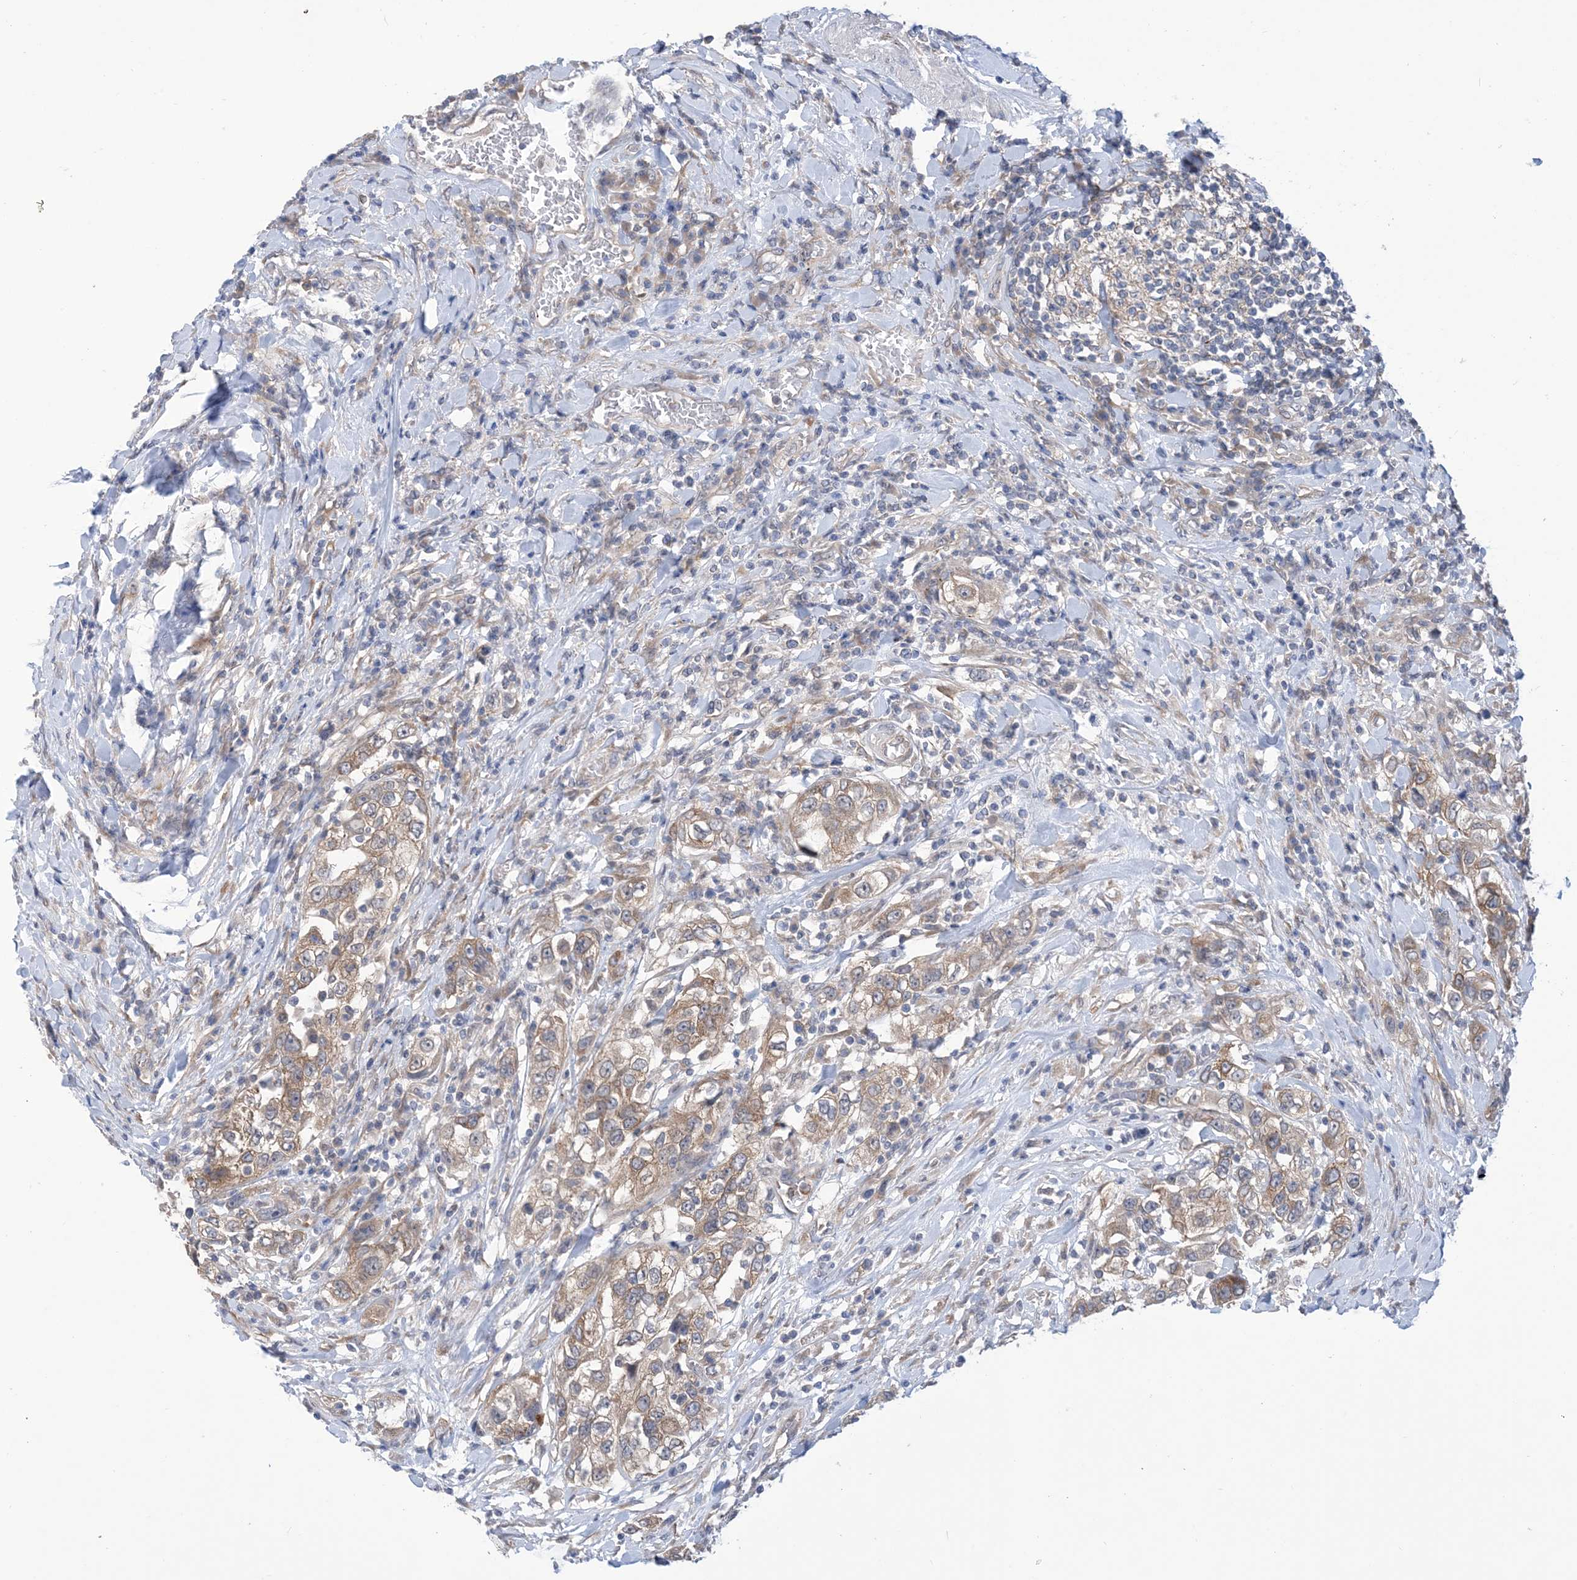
{"staining": {"intensity": "moderate", "quantity": ">75%", "location": "cytoplasmic/membranous"}, "tissue": "urothelial cancer", "cell_type": "Tumor cells", "image_type": "cancer", "snomed": [{"axis": "morphology", "description": "Urothelial carcinoma, High grade"}, {"axis": "topography", "description": "Urinary bladder"}], "caption": "Protein staining by IHC exhibits moderate cytoplasmic/membranous expression in about >75% of tumor cells in urothelial cancer.", "gene": "EHBP1", "patient": {"sex": "female", "age": 80}}